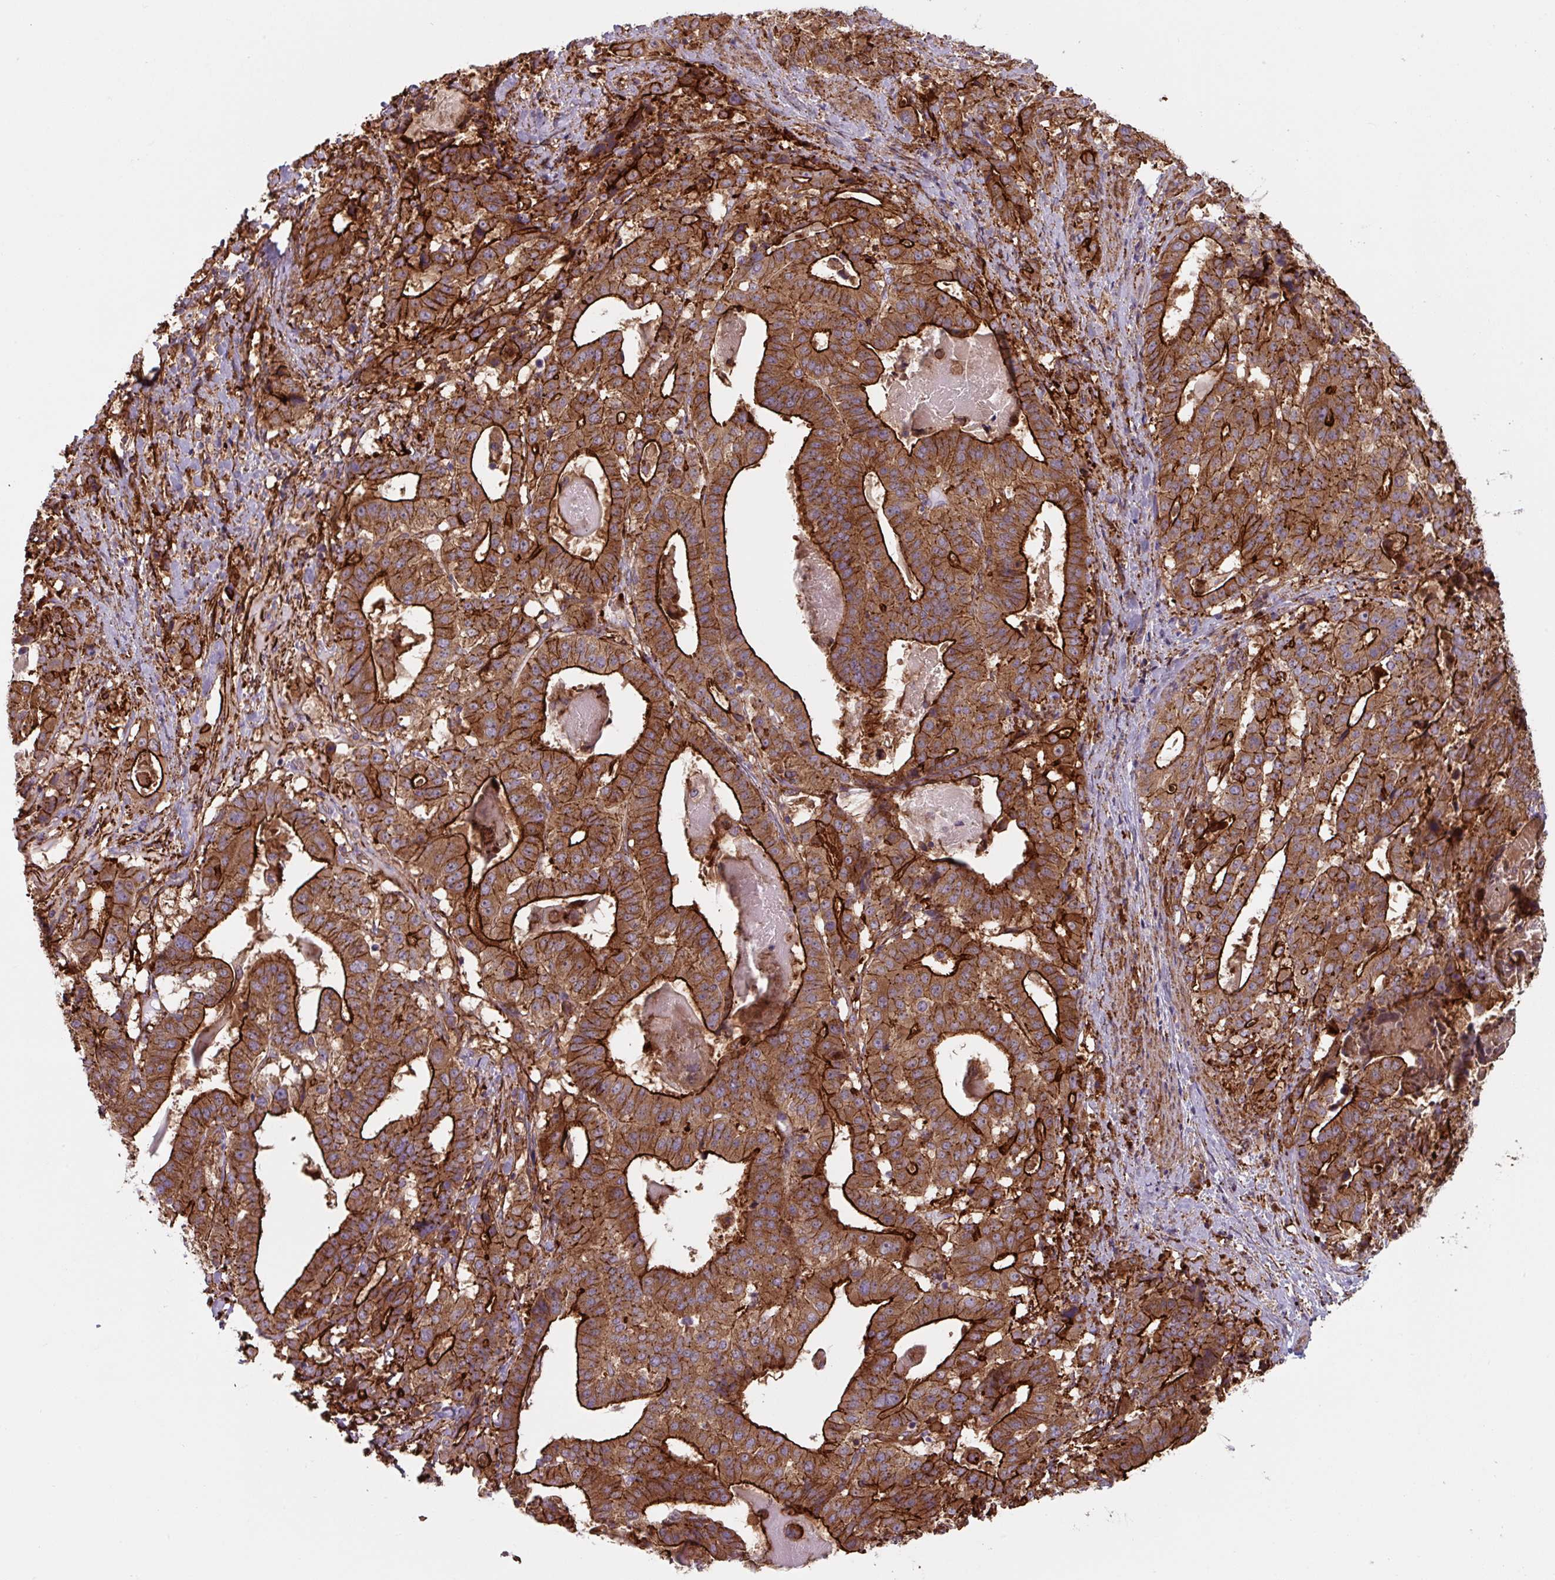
{"staining": {"intensity": "strong", "quantity": ">75%", "location": "cytoplasmic/membranous"}, "tissue": "stomach cancer", "cell_type": "Tumor cells", "image_type": "cancer", "snomed": [{"axis": "morphology", "description": "Adenocarcinoma, NOS"}, {"axis": "topography", "description": "Stomach"}], "caption": "Immunohistochemistry (DAB (3,3'-diaminobenzidine)) staining of adenocarcinoma (stomach) demonstrates strong cytoplasmic/membranous protein staining in approximately >75% of tumor cells.", "gene": "DHFR2", "patient": {"sex": "male", "age": 48}}